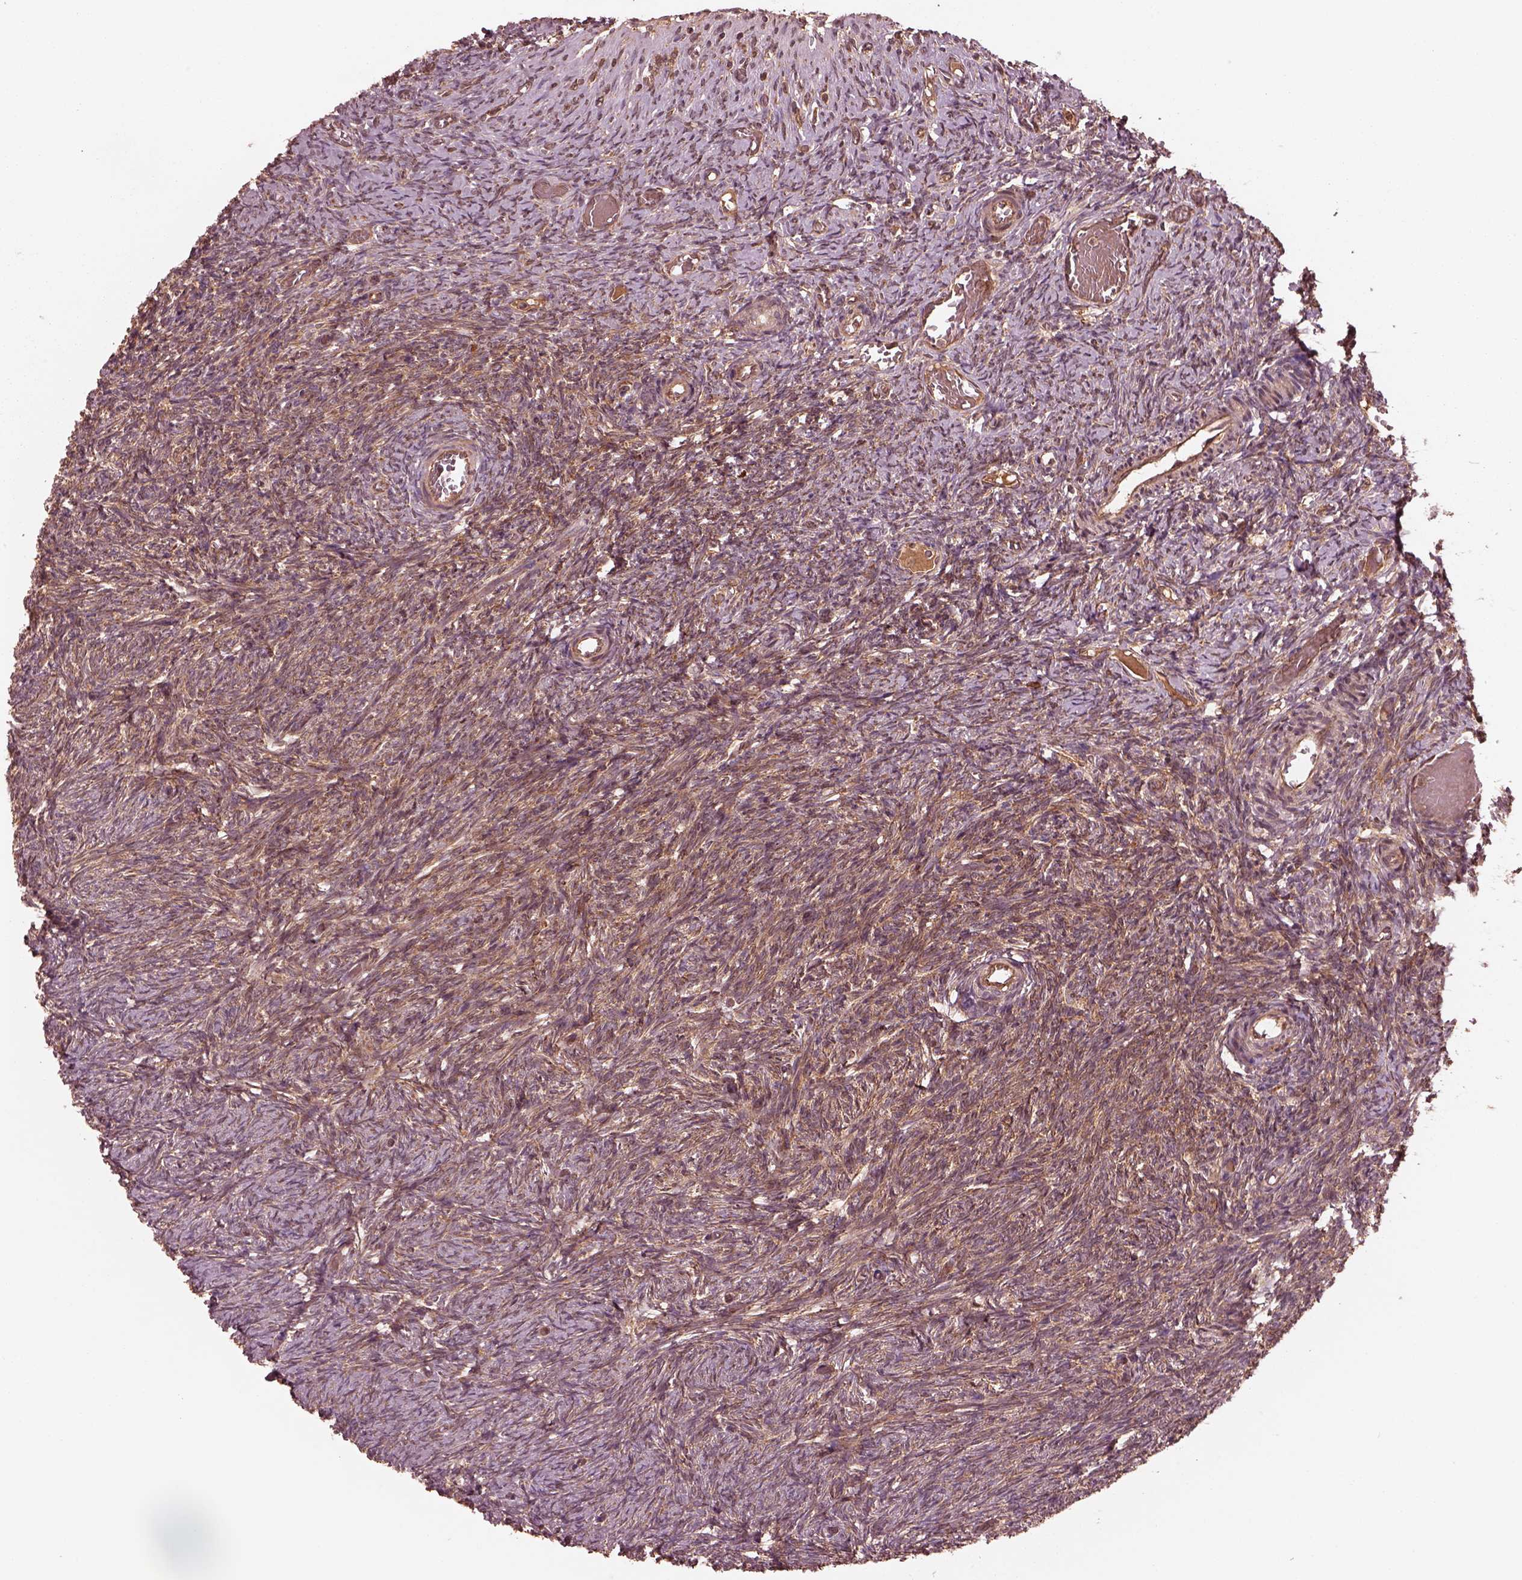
{"staining": {"intensity": "weak", "quantity": "25%-75%", "location": "cytoplasmic/membranous"}, "tissue": "ovary", "cell_type": "Follicle cells", "image_type": "normal", "snomed": [{"axis": "morphology", "description": "Normal tissue, NOS"}, {"axis": "topography", "description": "Ovary"}], "caption": "Immunohistochemical staining of normal human ovary displays low levels of weak cytoplasmic/membranous expression in approximately 25%-75% of follicle cells.", "gene": "PIK3R2", "patient": {"sex": "female", "age": 39}}